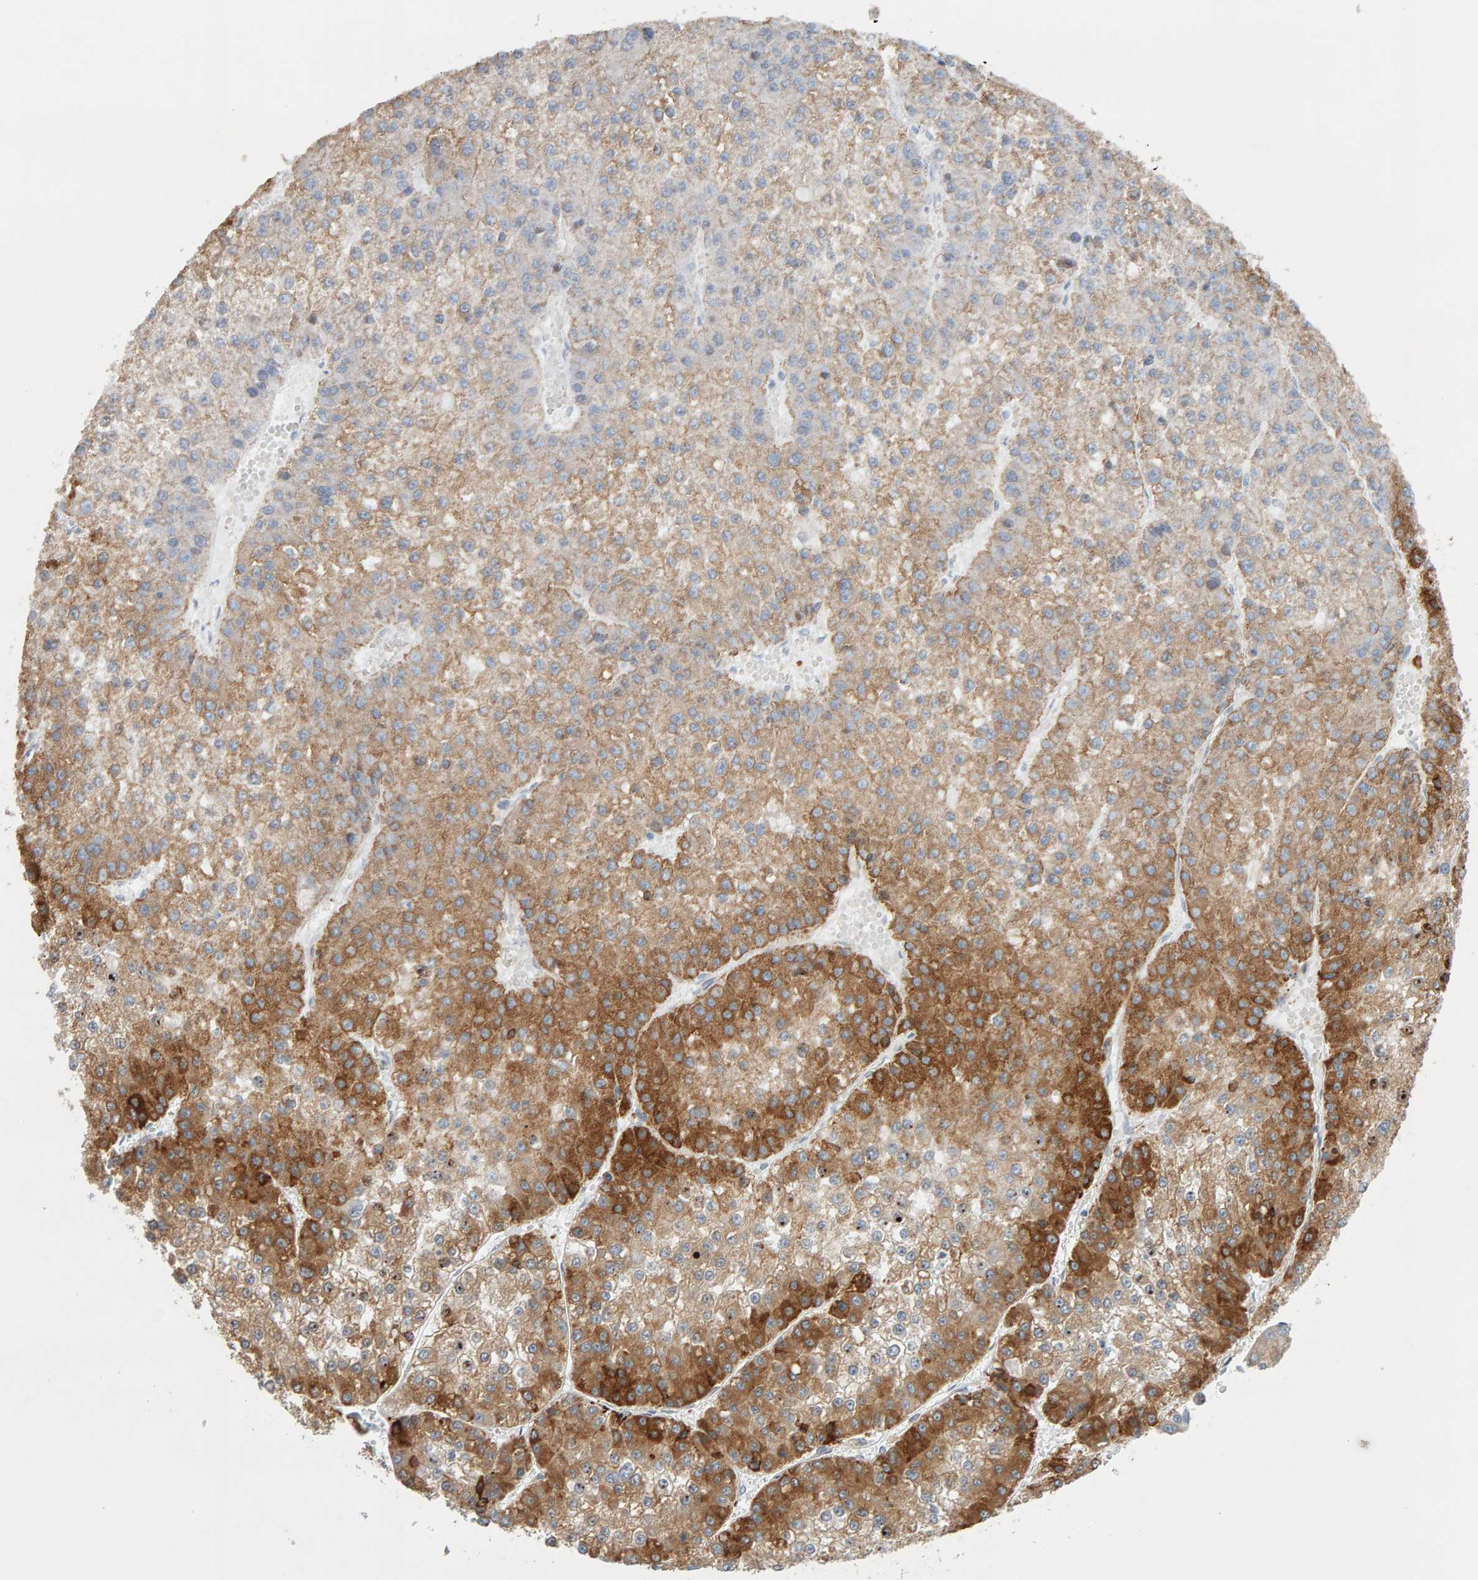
{"staining": {"intensity": "moderate", "quantity": ">75%", "location": "cytoplasmic/membranous"}, "tissue": "liver cancer", "cell_type": "Tumor cells", "image_type": "cancer", "snomed": [{"axis": "morphology", "description": "Carcinoma, Hepatocellular, NOS"}, {"axis": "topography", "description": "Liver"}], "caption": "About >75% of tumor cells in liver cancer (hepatocellular carcinoma) exhibit moderate cytoplasmic/membranous protein expression as visualized by brown immunohistochemical staining.", "gene": "ENGASE", "patient": {"sex": "female", "age": 73}}